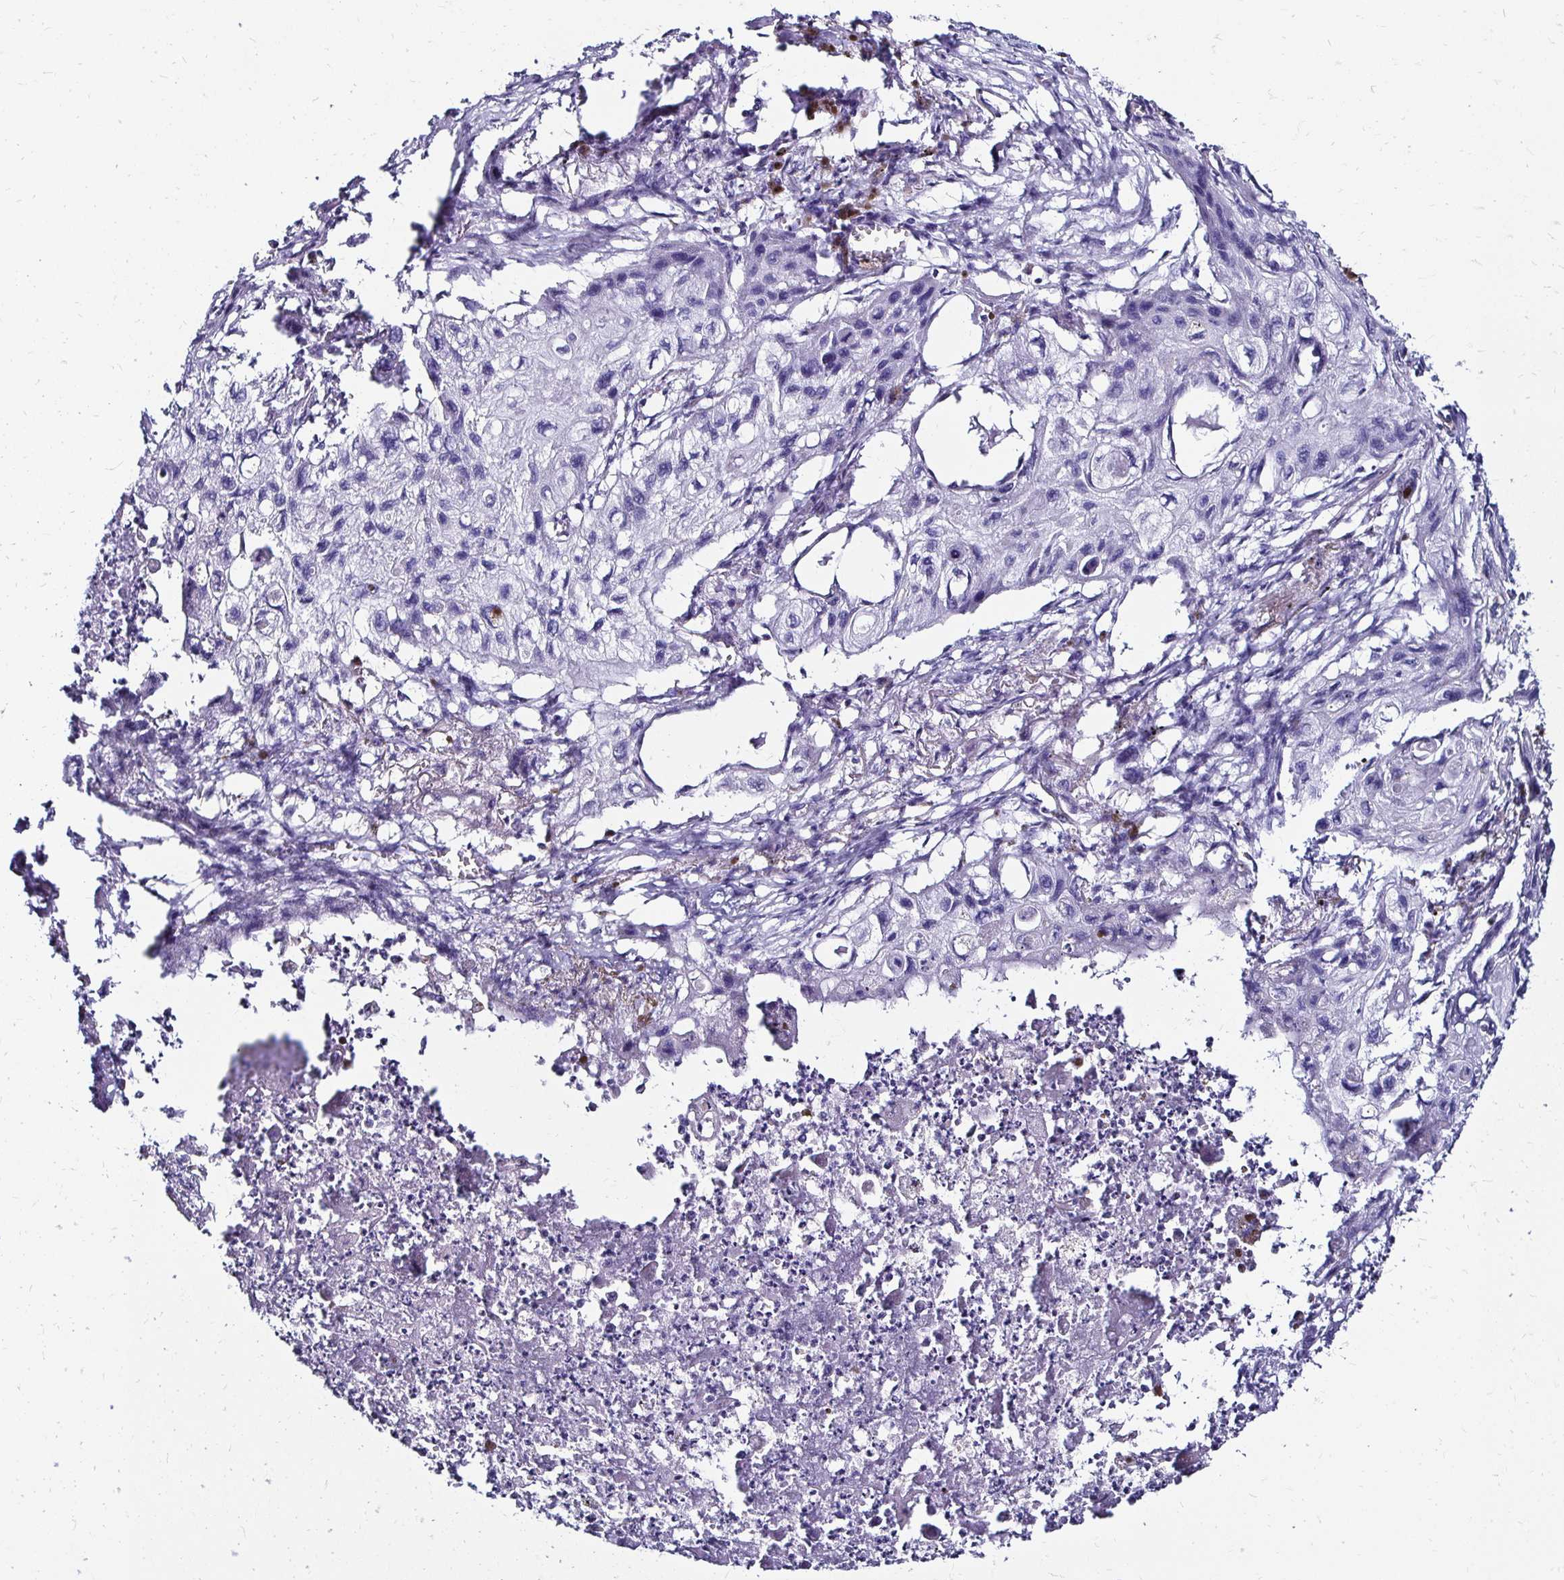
{"staining": {"intensity": "negative", "quantity": "none", "location": "none"}, "tissue": "lung cancer", "cell_type": "Tumor cells", "image_type": "cancer", "snomed": [{"axis": "morphology", "description": "Squamous cell carcinoma, NOS"}, {"axis": "topography", "description": "Lung"}], "caption": "High magnification brightfield microscopy of squamous cell carcinoma (lung) stained with DAB (brown) and counterstained with hematoxylin (blue): tumor cells show no significant positivity. The staining is performed using DAB brown chromogen with nuclei counter-stained in using hematoxylin.", "gene": "KCNT1", "patient": {"sex": "male", "age": 71}}